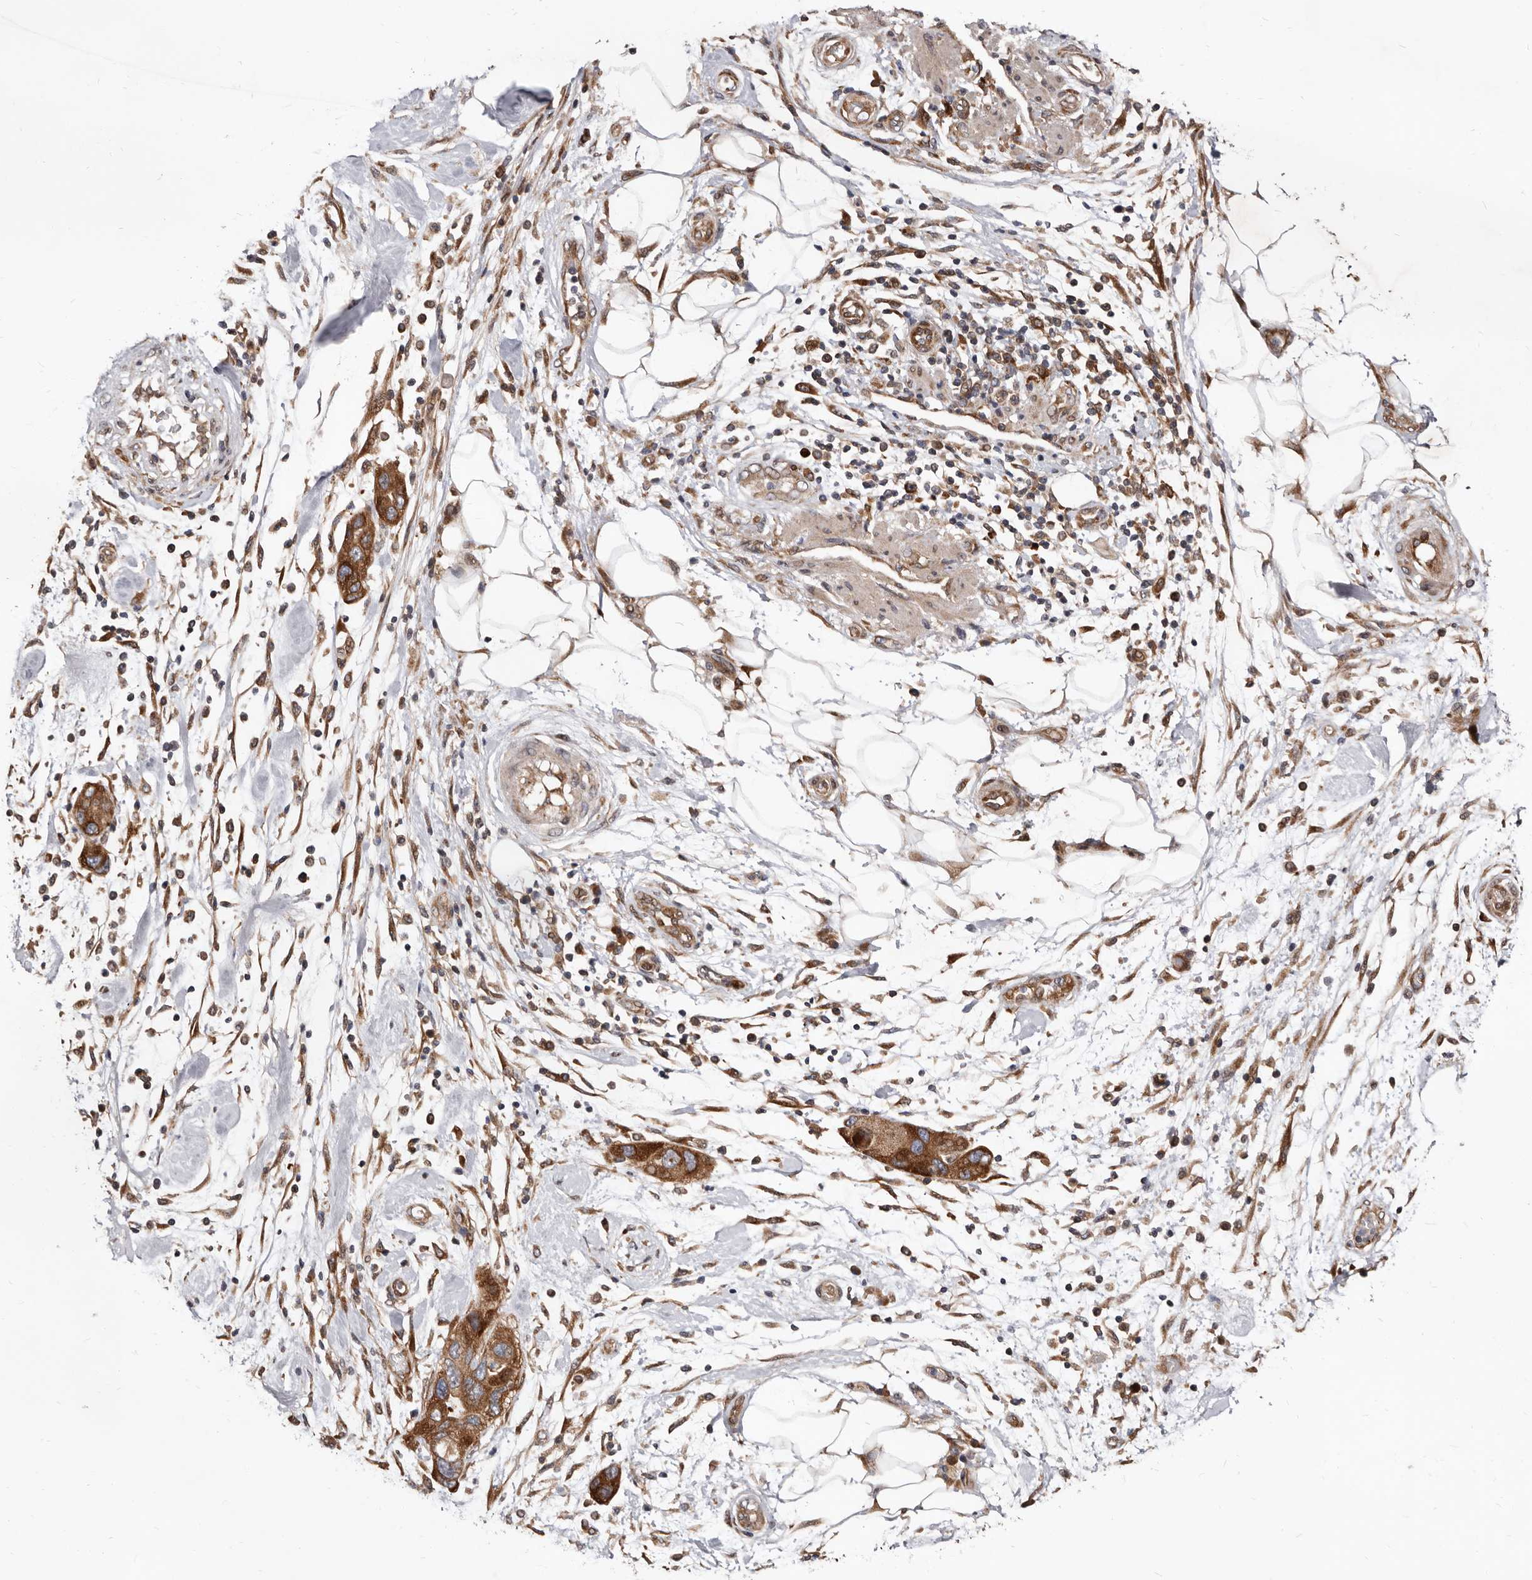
{"staining": {"intensity": "moderate", "quantity": ">75%", "location": "cytoplasmic/membranous"}, "tissue": "pancreatic cancer", "cell_type": "Tumor cells", "image_type": "cancer", "snomed": [{"axis": "morphology", "description": "Normal tissue, NOS"}, {"axis": "morphology", "description": "Adenocarcinoma, NOS"}, {"axis": "topography", "description": "Pancreas"}], "caption": "Immunohistochemistry micrograph of neoplastic tissue: human pancreatic adenocarcinoma stained using immunohistochemistry reveals medium levels of moderate protein expression localized specifically in the cytoplasmic/membranous of tumor cells, appearing as a cytoplasmic/membranous brown color.", "gene": "WEE2", "patient": {"sex": "female", "age": 71}}